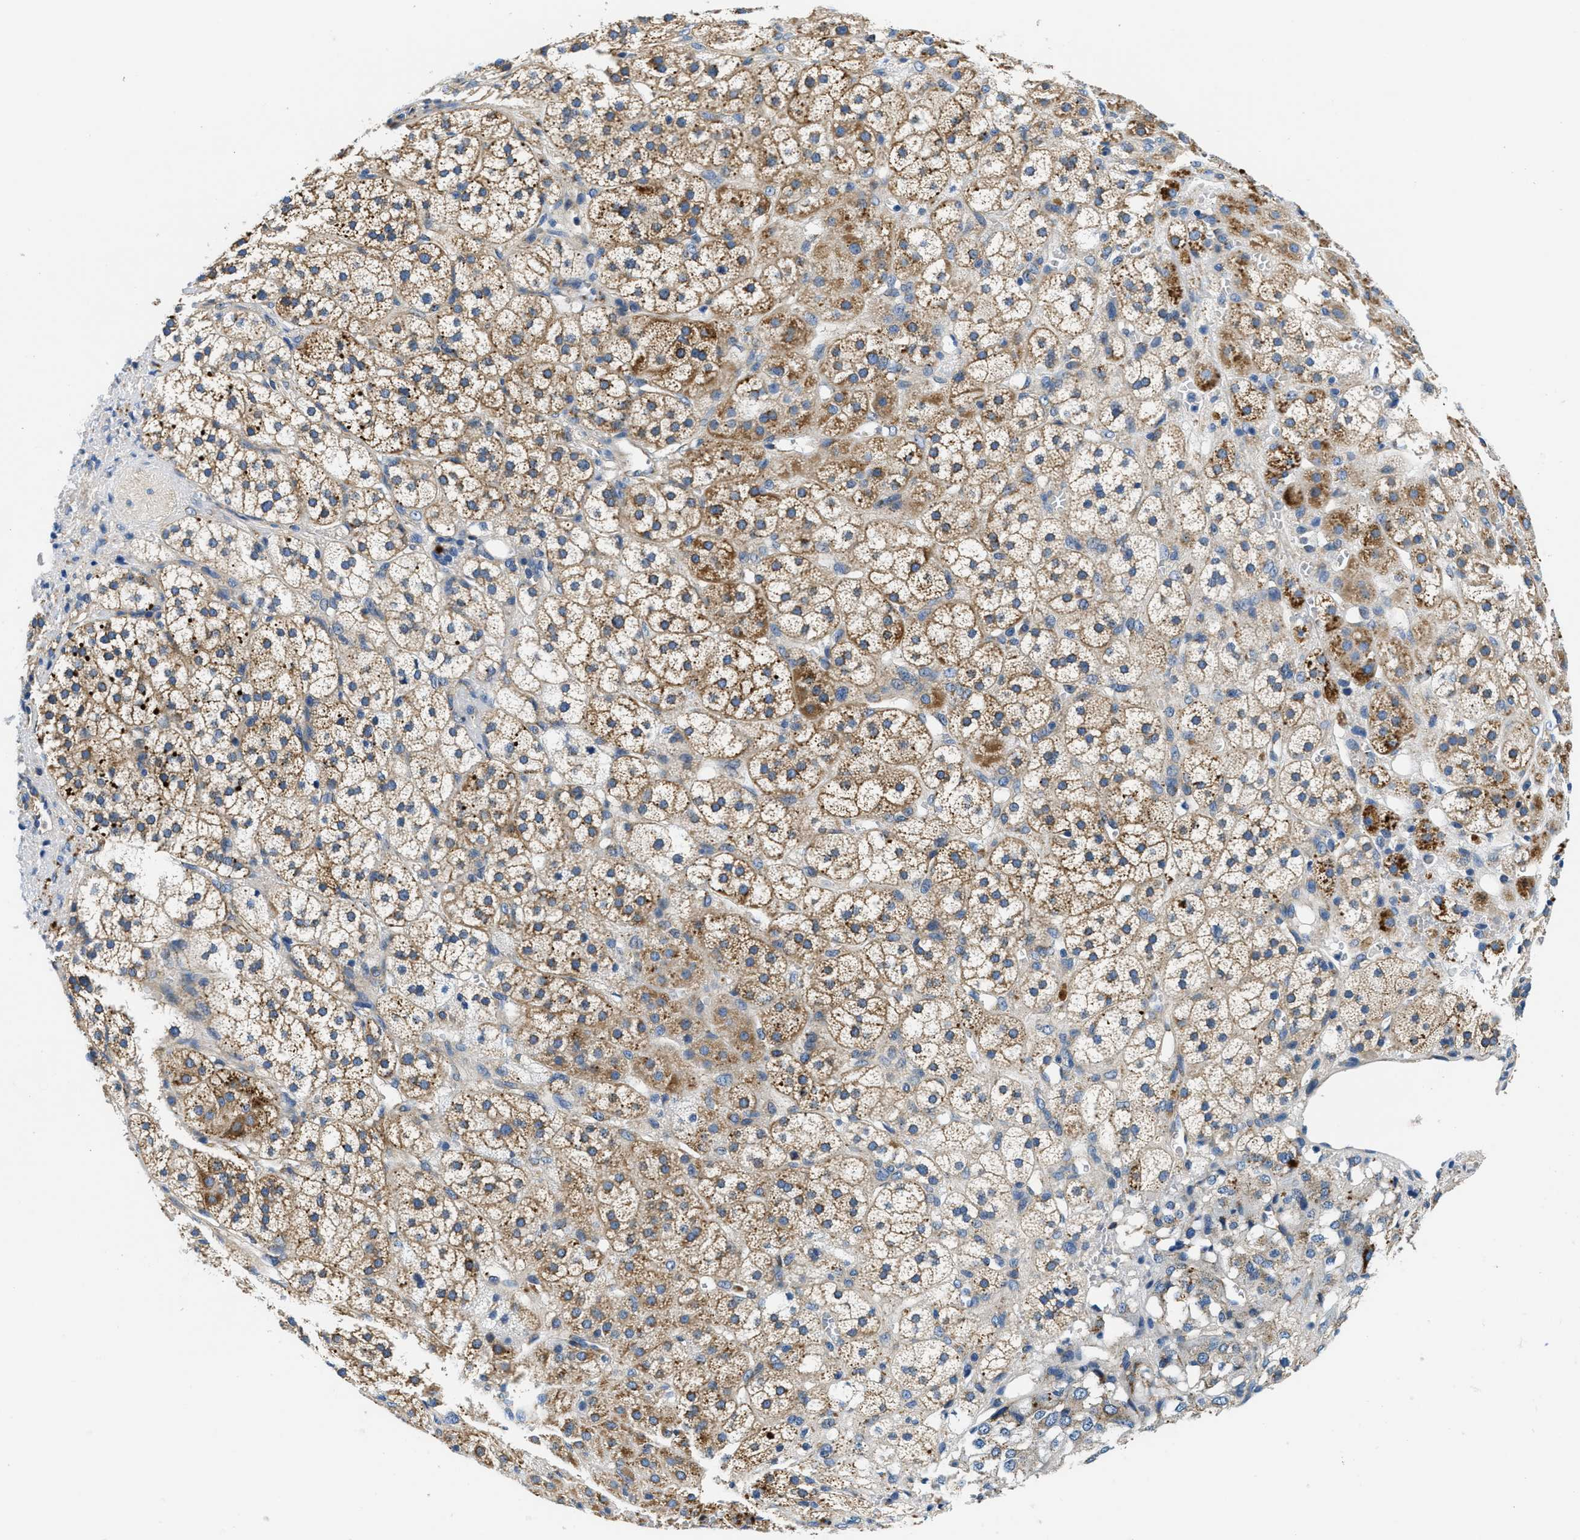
{"staining": {"intensity": "moderate", "quantity": ">75%", "location": "cytoplasmic/membranous"}, "tissue": "adrenal gland", "cell_type": "Glandular cells", "image_type": "normal", "snomed": [{"axis": "morphology", "description": "Normal tissue, NOS"}, {"axis": "topography", "description": "Adrenal gland"}], "caption": "This photomicrograph displays immunohistochemistry (IHC) staining of benign adrenal gland, with medium moderate cytoplasmic/membranous staining in approximately >75% of glandular cells.", "gene": "SAMD4B", "patient": {"sex": "male", "age": 56}}